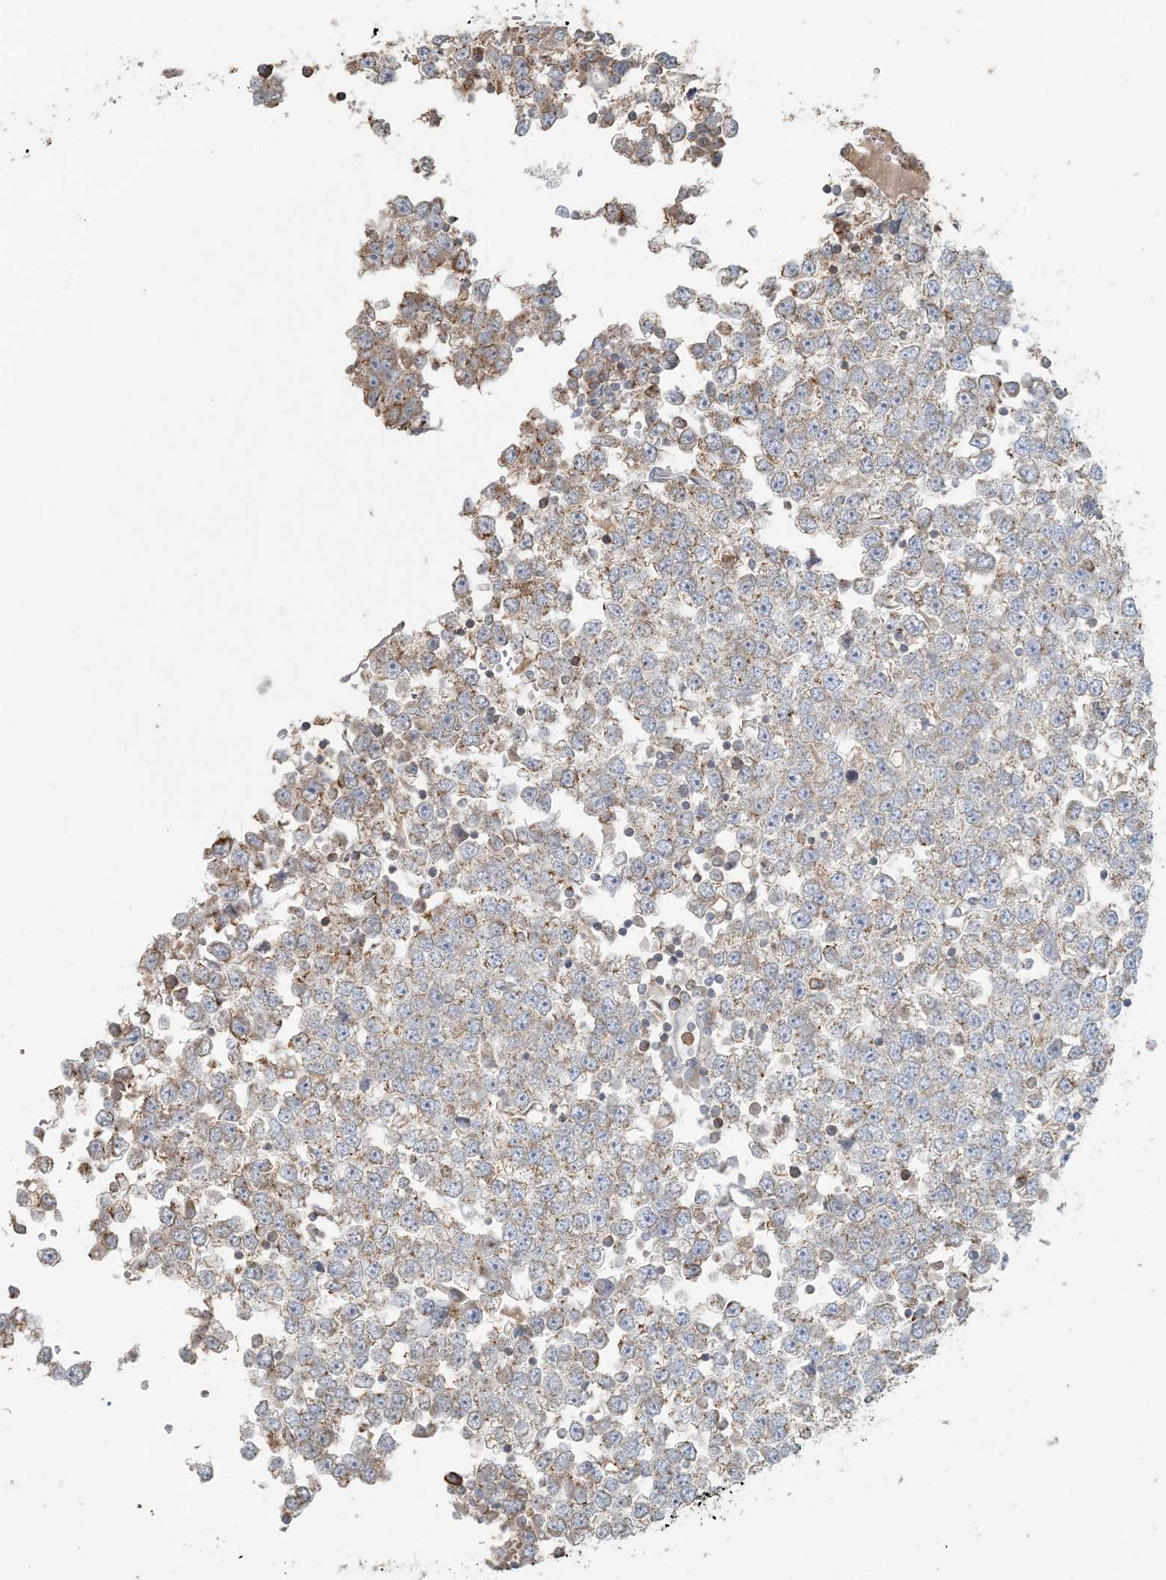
{"staining": {"intensity": "weak", "quantity": ">75%", "location": "cytoplasmic/membranous"}, "tissue": "testis cancer", "cell_type": "Tumor cells", "image_type": "cancer", "snomed": [{"axis": "morphology", "description": "Seminoma, NOS"}, {"axis": "topography", "description": "Testis"}], "caption": "A low amount of weak cytoplasmic/membranous staining is present in approximately >75% of tumor cells in testis seminoma tissue.", "gene": "HACL1", "patient": {"sex": "male", "age": 65}}